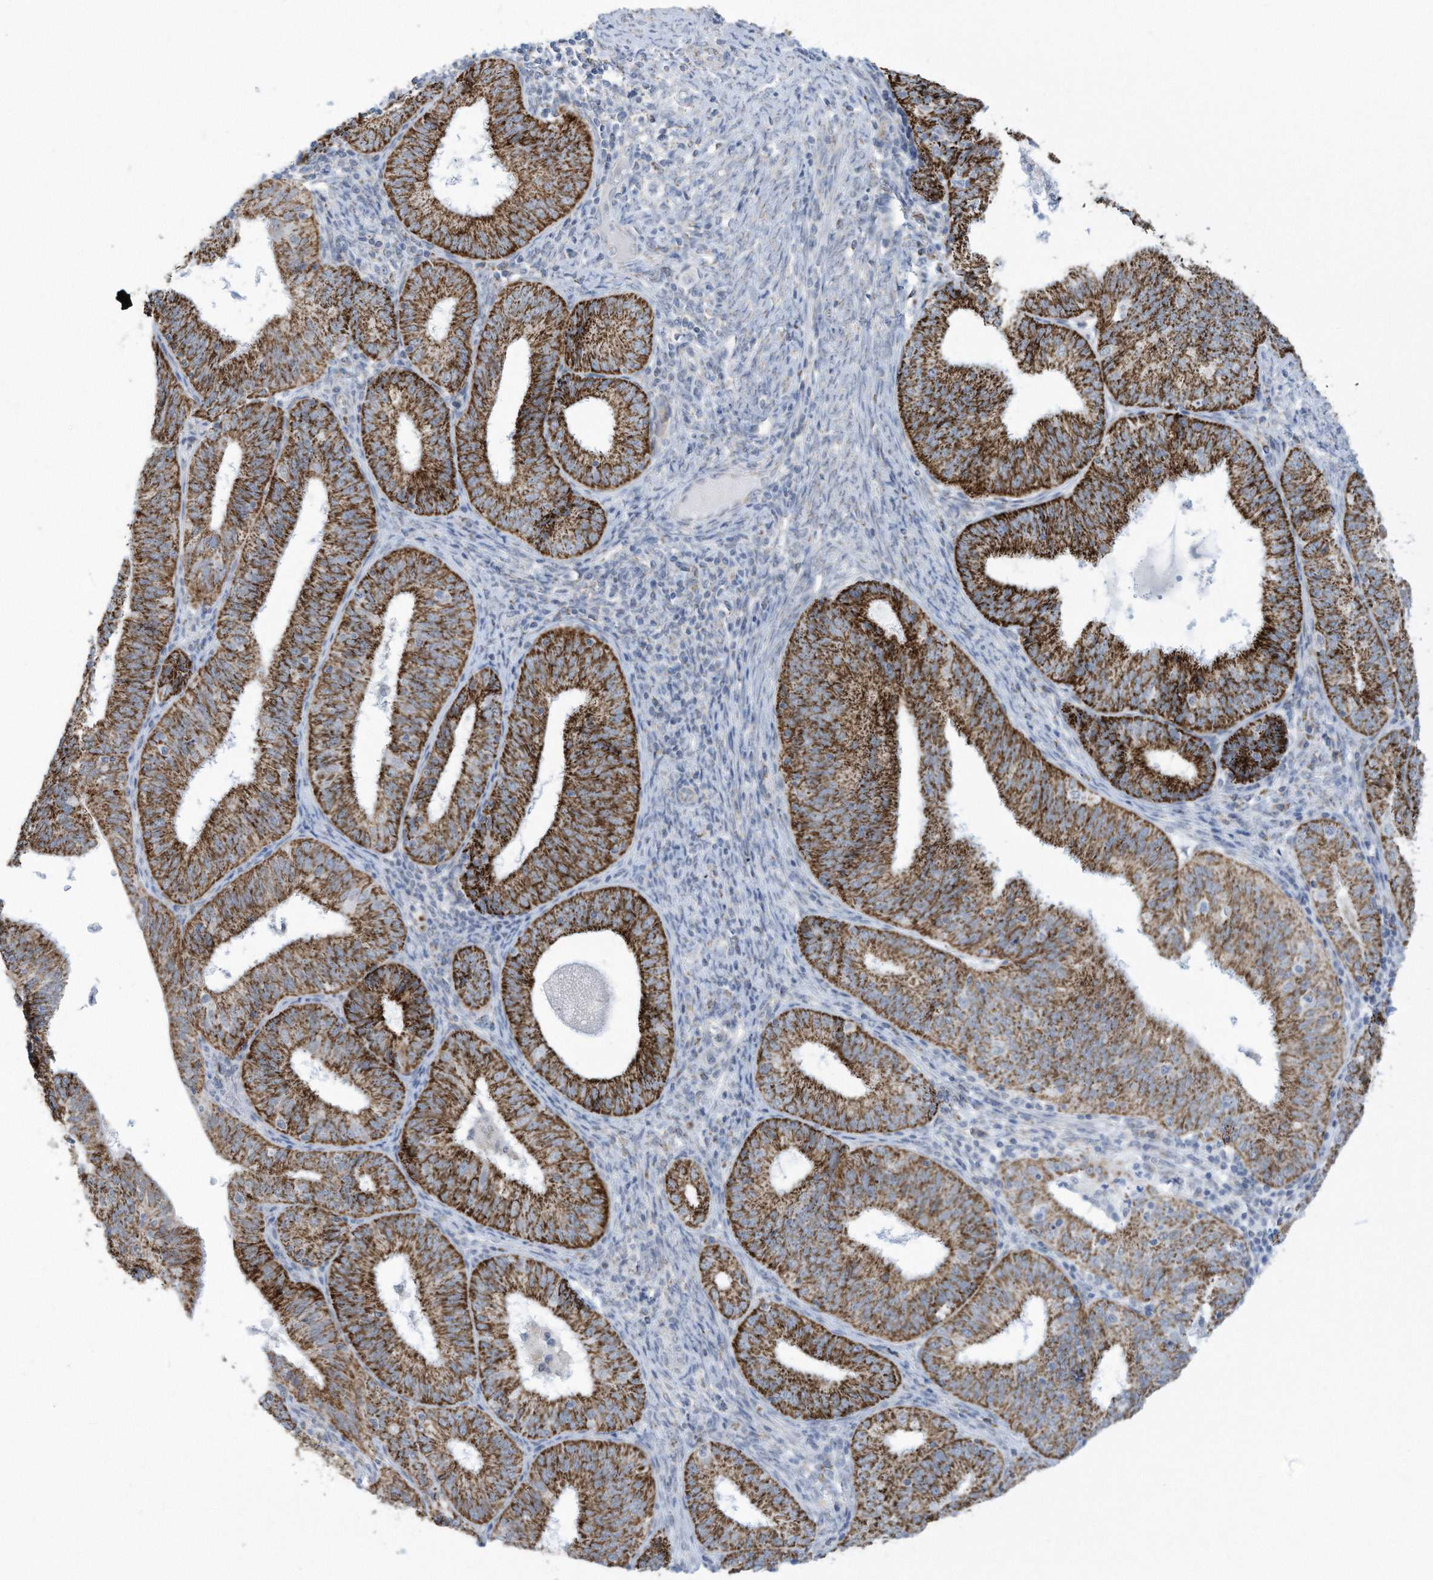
{"staining": {"intensity": "strong", "quantity": ">75%", "location": "cytoplasmic/membranous"}, "tissue": "endometrial cancer", "cell_type": "Tumor cells", "image_type": "cancer", "snomed": [{"axis": "morphology", "description": "Adenocarcinoma, NOS"}, {"axis": "topography", "description": "Endometrium"}], "caption": "A high amount of strong cytoplasmic/membranous positivity is present in approximately >75% of tumor cells in adenocarcinoma (endometrial) tissue. (DAB (3,3'-diaminobenzidine) IHC with brightfield microscopy, high magnification).", "gene": "ALDH6A1", "patient": {"sex": "female", "age": 51}}